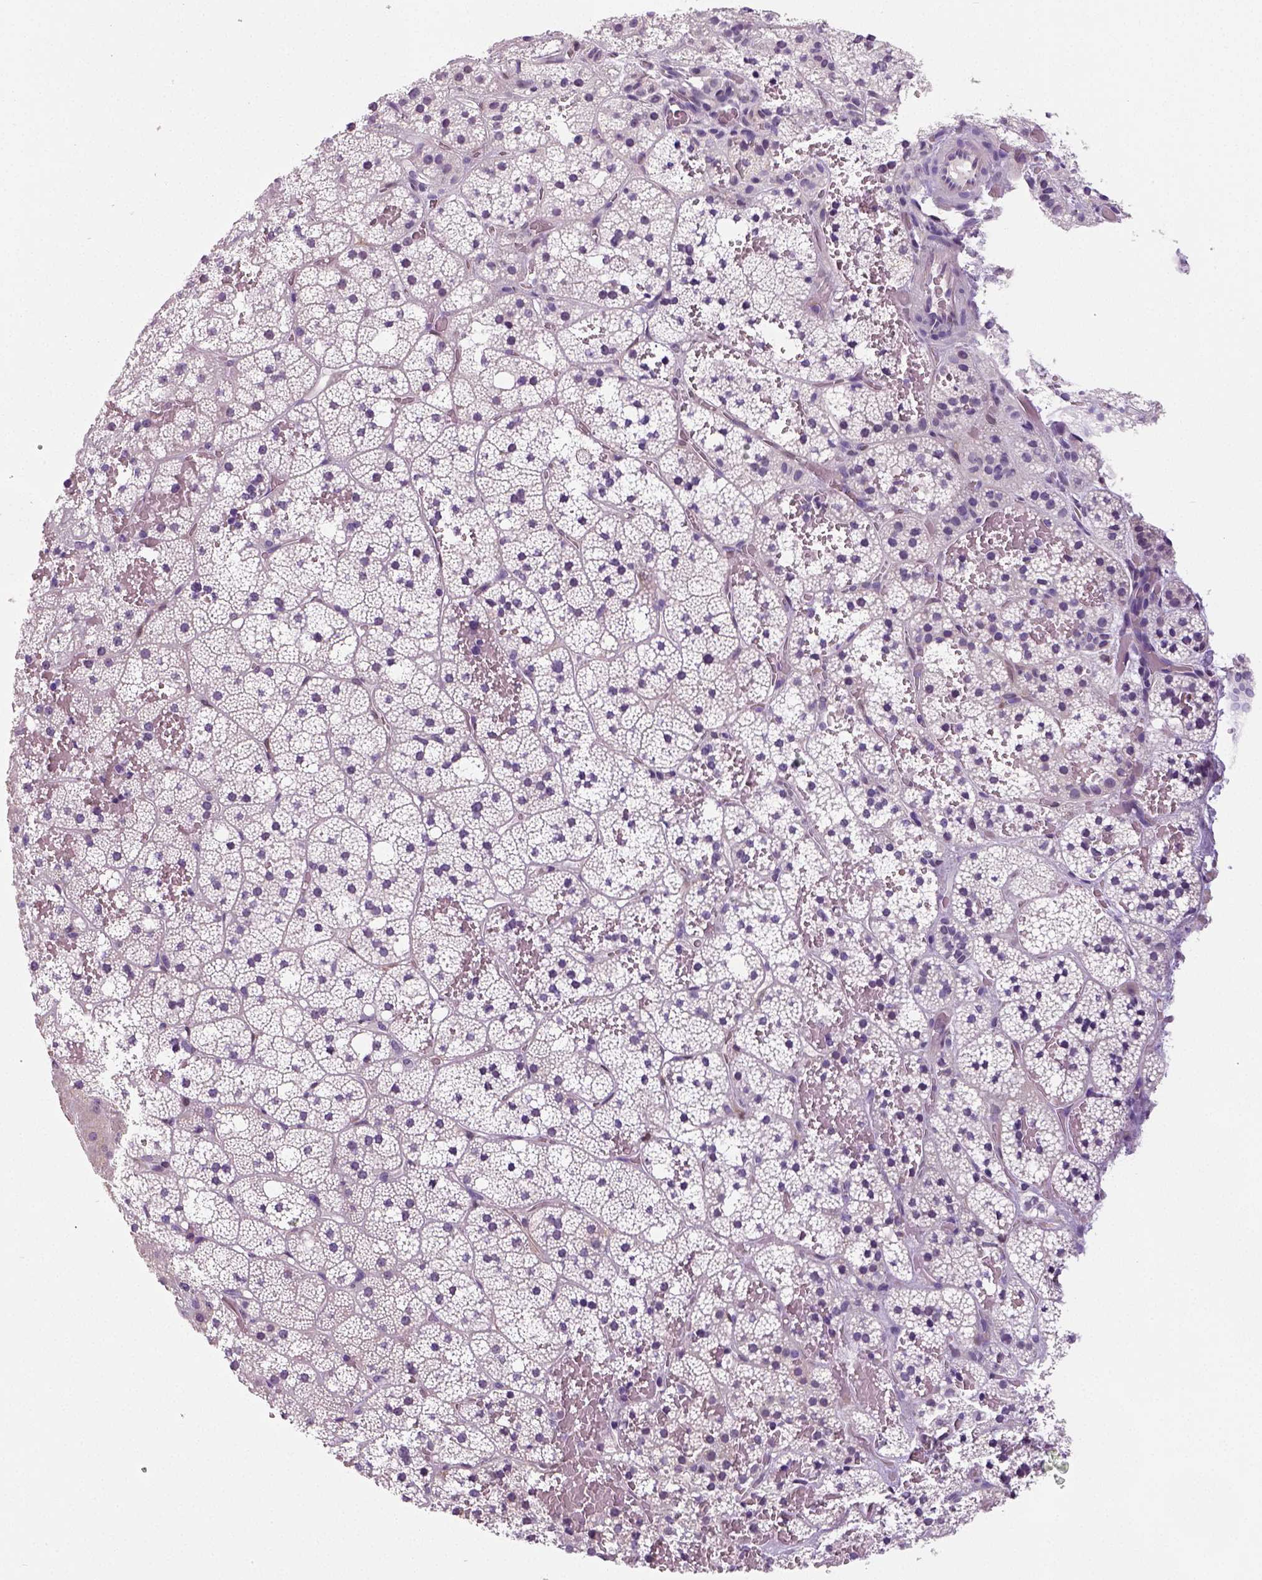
{"staining": {"intensity": "negative", "quantity": "none", "location": "none"}, "tissue": "adrenal gland", "cell_type": "Glandular cells", "image_type": "normal", "snomed": [{"axis": "morphology", "description": "Normal tissue, NOS"}, {"axis": "topography", "description": "Adrenal gland"}], "caption": "The immunohistochemistry image has no significant expression in glandular cells of adrenal gland.", "gene": "ENSG00000250349", "patient": {"sex": "male", "age": 53}}